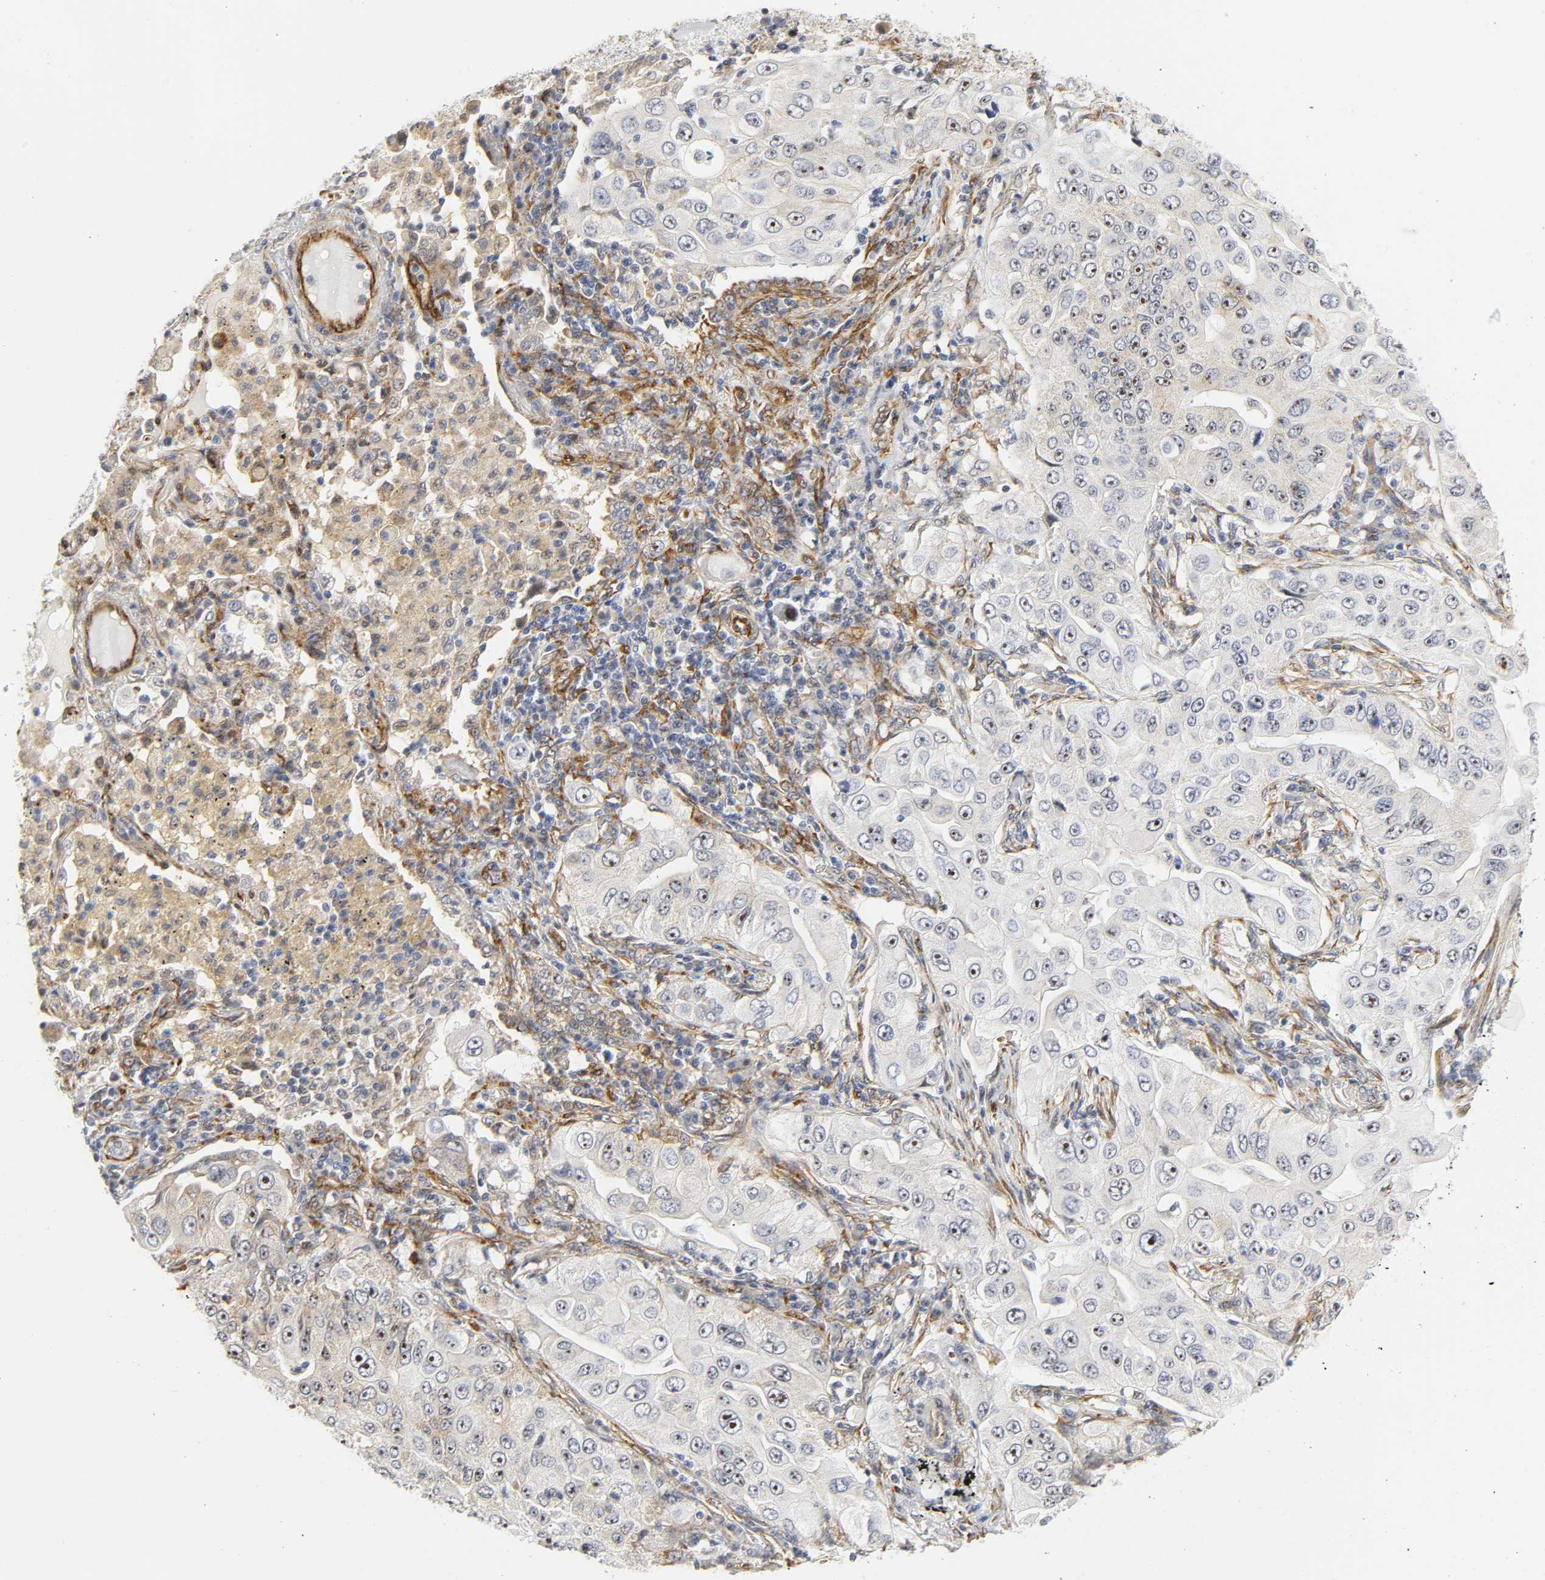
{"staining": {"intensity": "negative", "quantity": "none", "location": "none"}, "tissue": "lung cancer", "cell_type": "Tumor cells", "image_type": "cancer", "snomed": [{"axis": "morphology", "description": "Adenocarcinoma, NOS"}, {"axis": "topography", "description": "Lung"}], "caption": "DAB immunohistochemical staining of human adenocarcinoma (lung) shows no significant expression in tumor cells. Brightfield microscopy of immunohistochemistry stained with DAB (3,3'-diaminobenzidine) (brown) and hematoxylin (blue), captured at high magnification.", "gene": "DOCK1", "patient": {"sex": "male", "age": 84}}